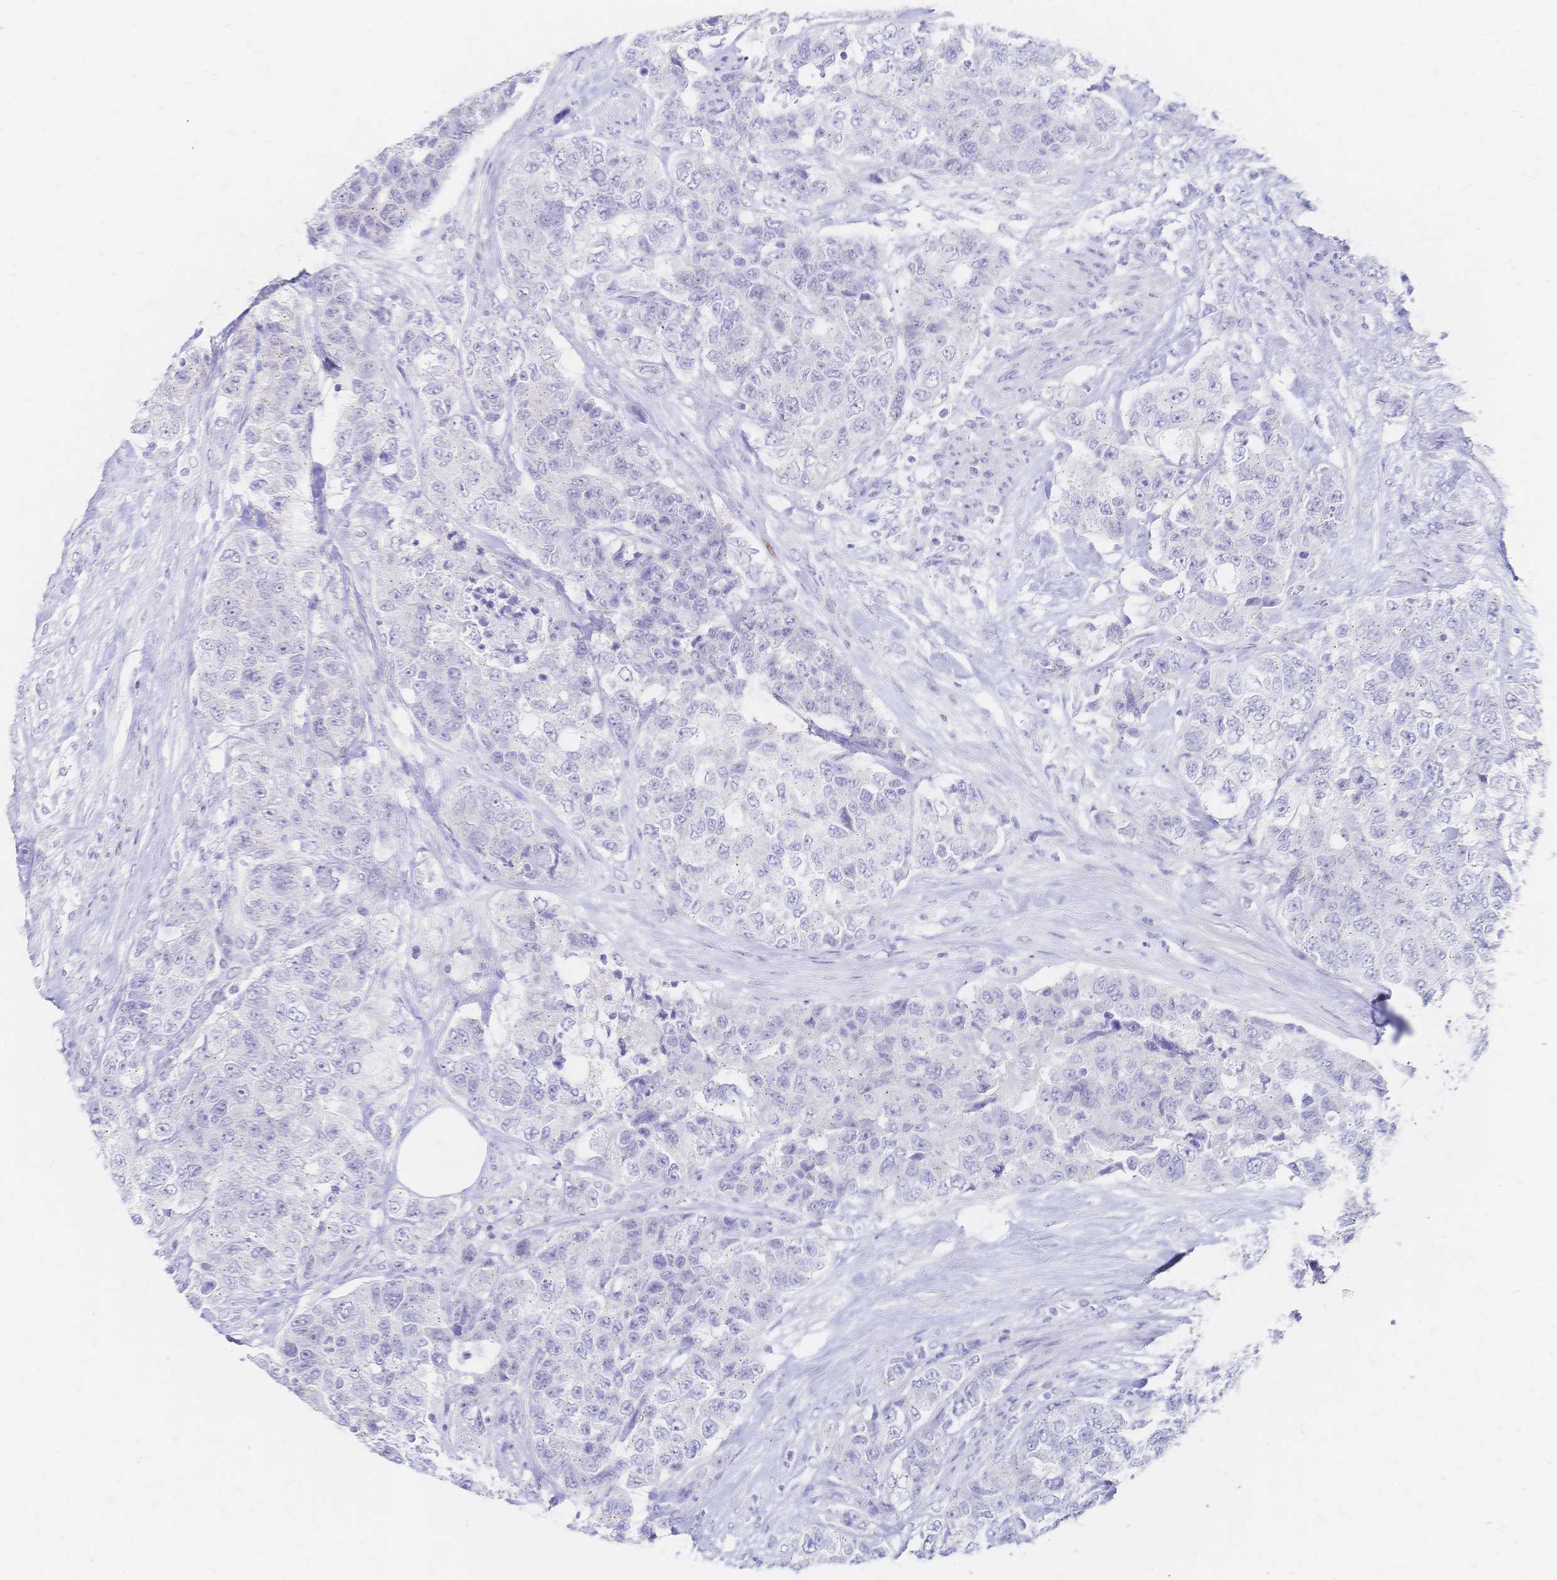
{"staining": {"intensity": "negative", "quantity": "none", "location": "none"}, "tissue": "urothelial cancer", "cell_type": "Tumor cells", "image_type": "cancer", "snomed": [{"axis": "morphology", "description": "Urothelial carcinoma, High grade"}, {"axis": "topography", "description": "Urinary bladder"}], "caption": "A photomicrograph of urothelial cancer stained for a protein exhibits no brown staining in tumor cells.", "gene": "PSORS1C2", "patient": {"sex": "female", "age": 78}}